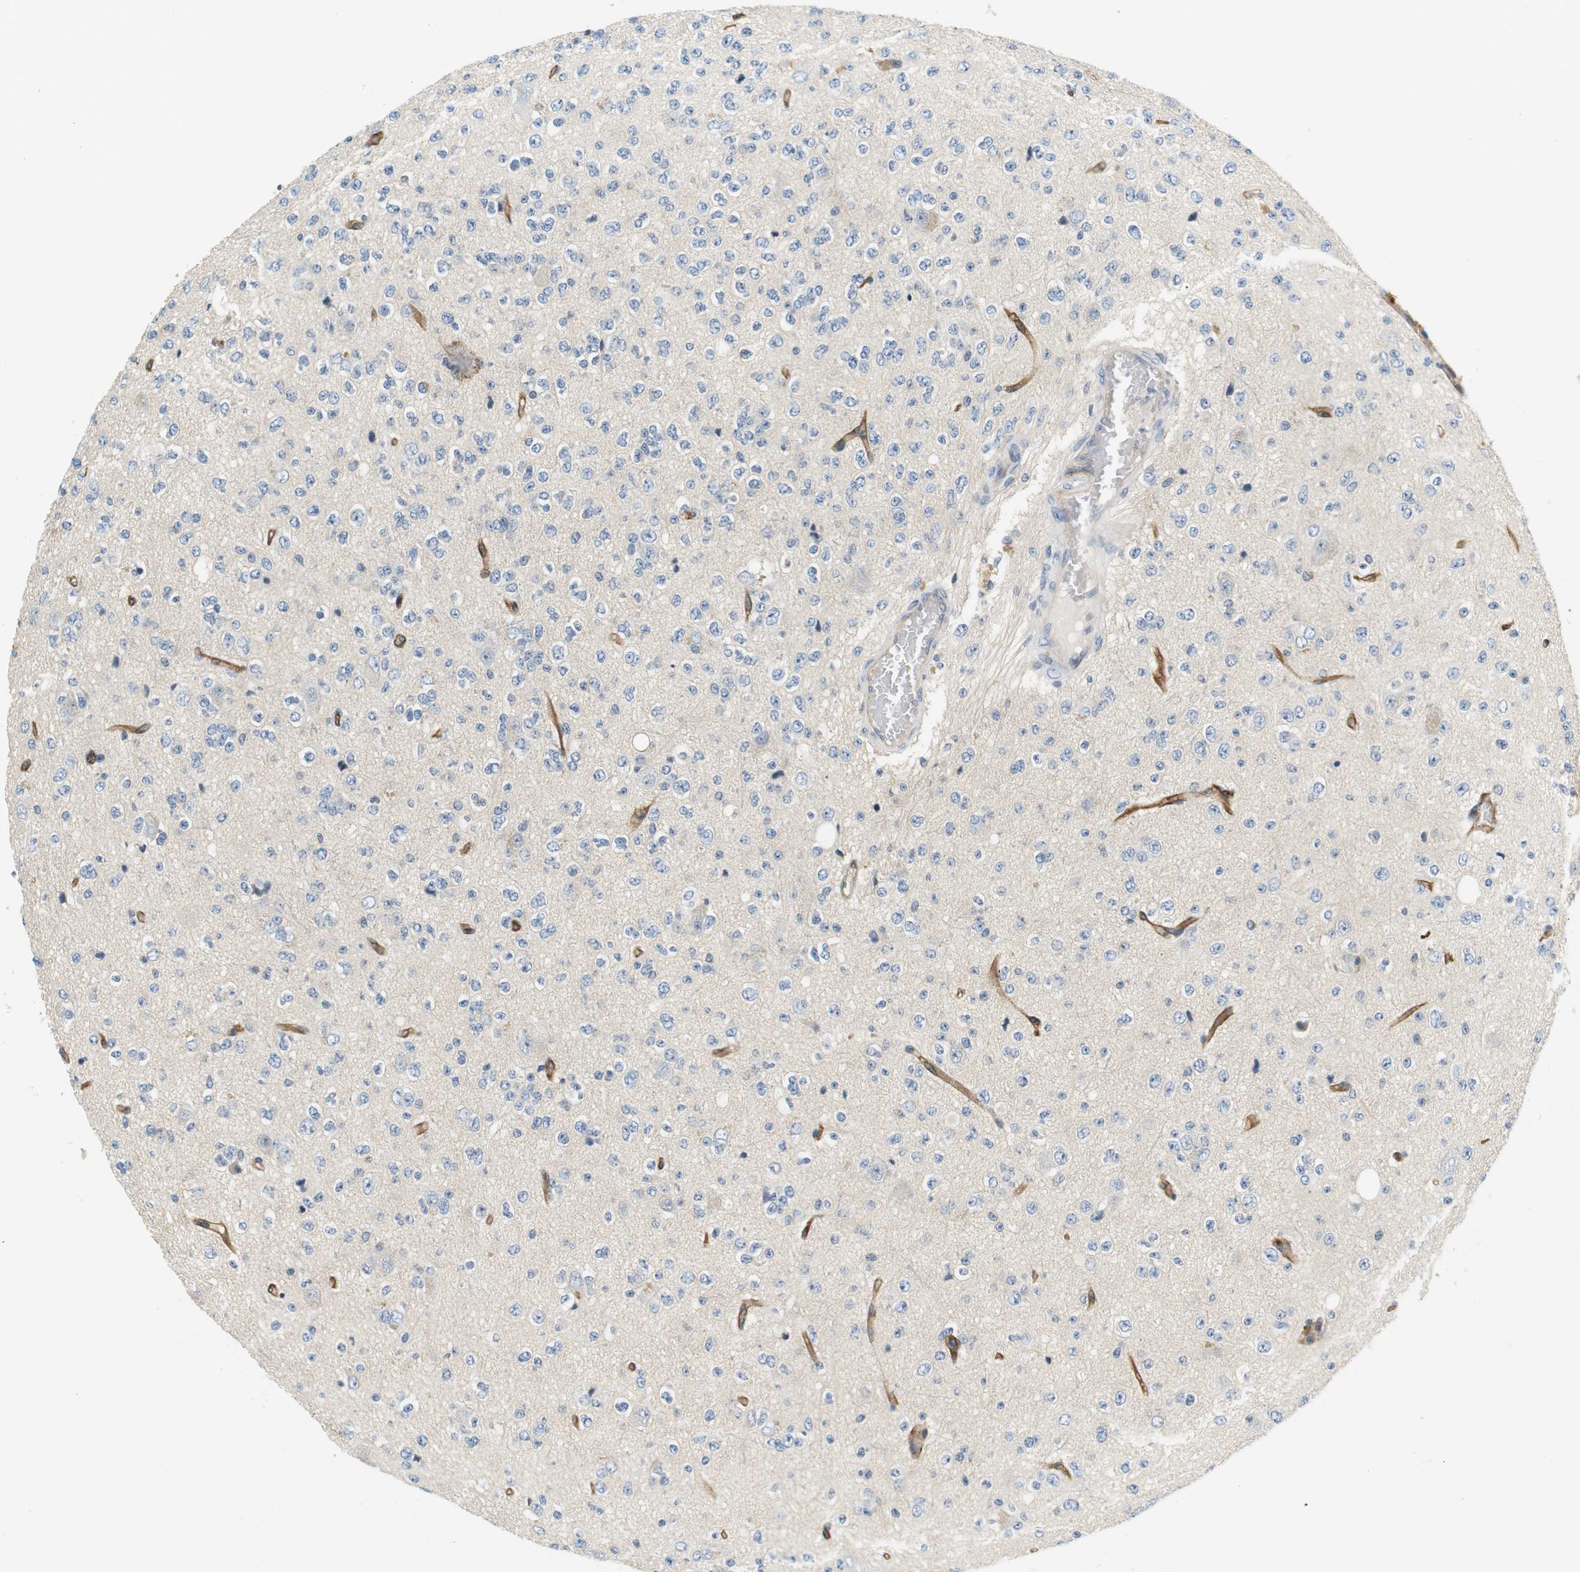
{"staining": {"intensity": "negative", "quantity": "none", "location": "none"}, "tissue": "glioma", "cell_type": "Tumor cells", "image_type": "cancer", "snomed": [{"axis": "morphology", "description": "Glioma, malignant, High grade"}, {"axis": "topography", "description": "pancreas cauda"}], "caption": "IHC image of neoplastic tissue: glioma stained with DAB (3,3'-diaminobenzidine) reveals no significant protein positivity in tumor cells.", "gene": "SLC30A1", "patient": {"sex": "male", "age": 60}}